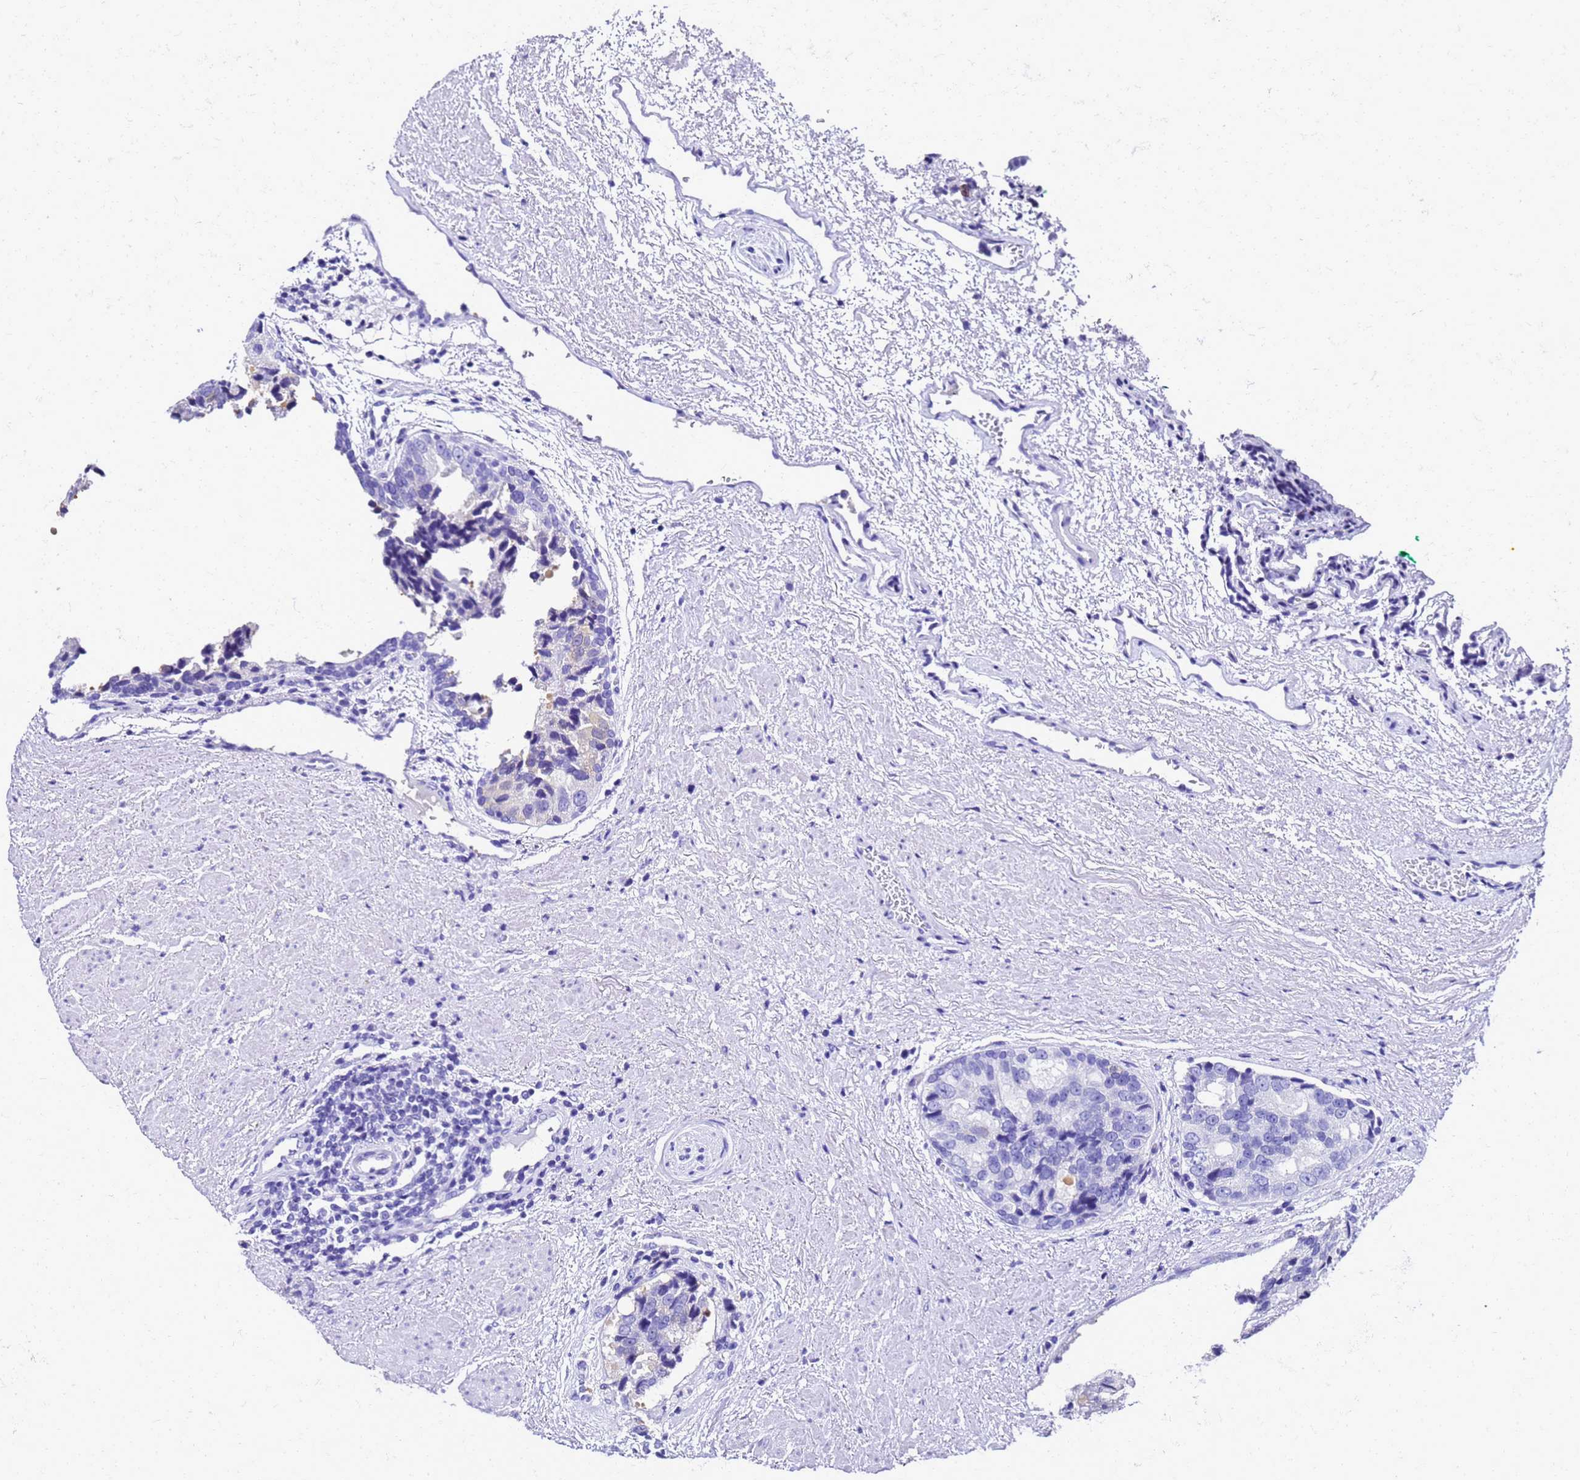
{"staining": {"intensity": "negative", "quantity": "none", "location": "none"}, "tissue": "prostate cancer", "cell_type": "Tumor cells", "image_type": "cancer", "snomed": [{"axis": "morphology", "description": "Adenocarcinoma, High grade"}, {"axis": "topography", "description": "Prostate"}], "caption": "Immunohistochemistry of human adenocarcinoma (high-grade) (prostate) exhibits no positivity in tumor cells.", "gene": "SMIM21", "patient": {"sex": "male", "age": 70}}